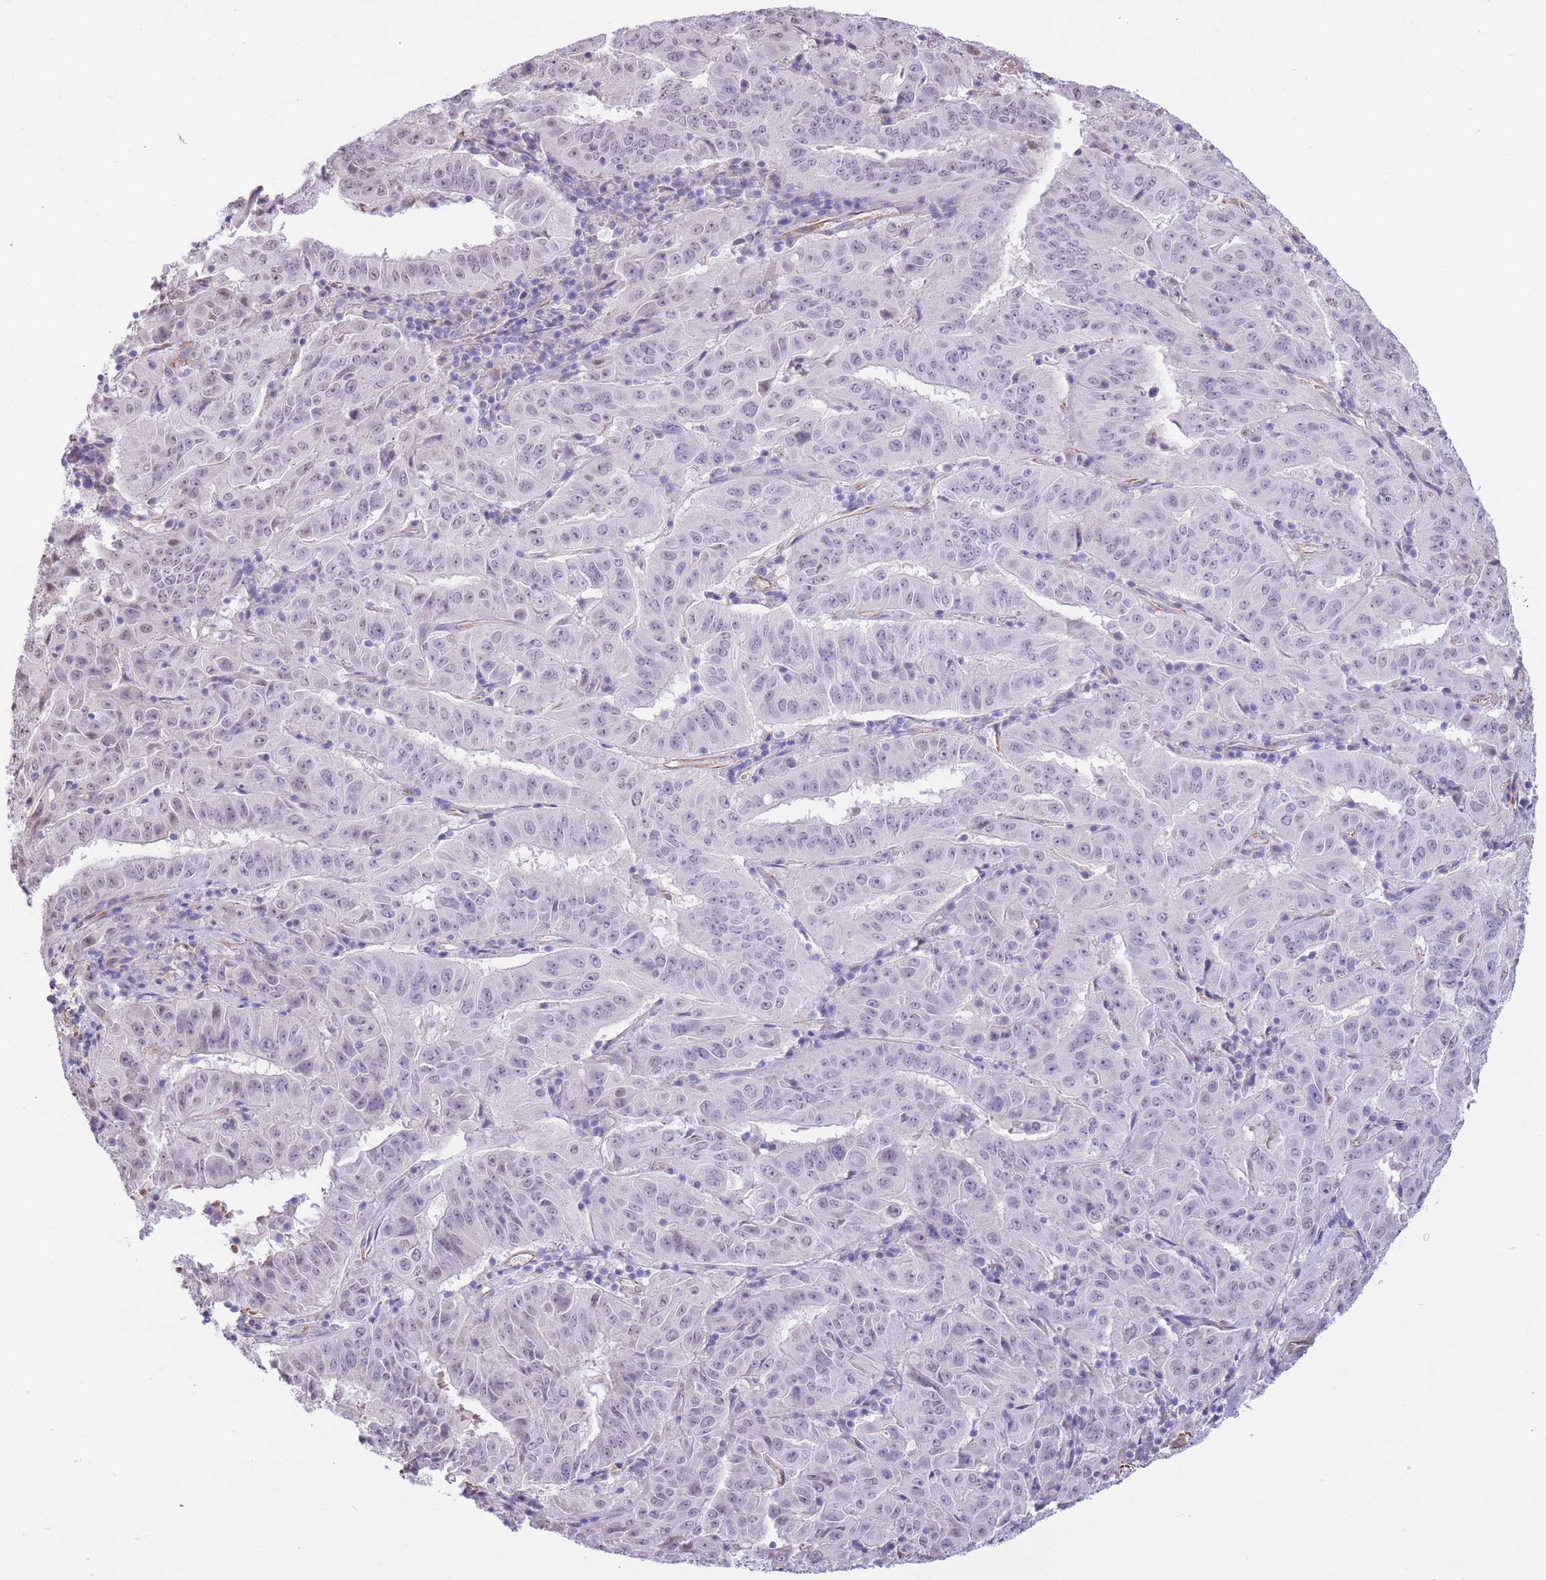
{"staining": {"intensity": "negative", "quantity": "none", "location": "none"}, "tissue": "pancreatic cancer", "cell_type": "Tumor cells", "image_type": "cancer", "snomed": [{"axis": "morphology", "description": "Adenocarcinoma, NOS"}, {"axis": "topography", "description": "Pancreas"}], "caption": "Pancreatic cancer (adenocarcinoma) stained for a protein using immunohistochemistry (IHC) demonstrates no expression tumor cells.", "gene": "PSG8", "patient": {"sex": "male", "age": 63}}